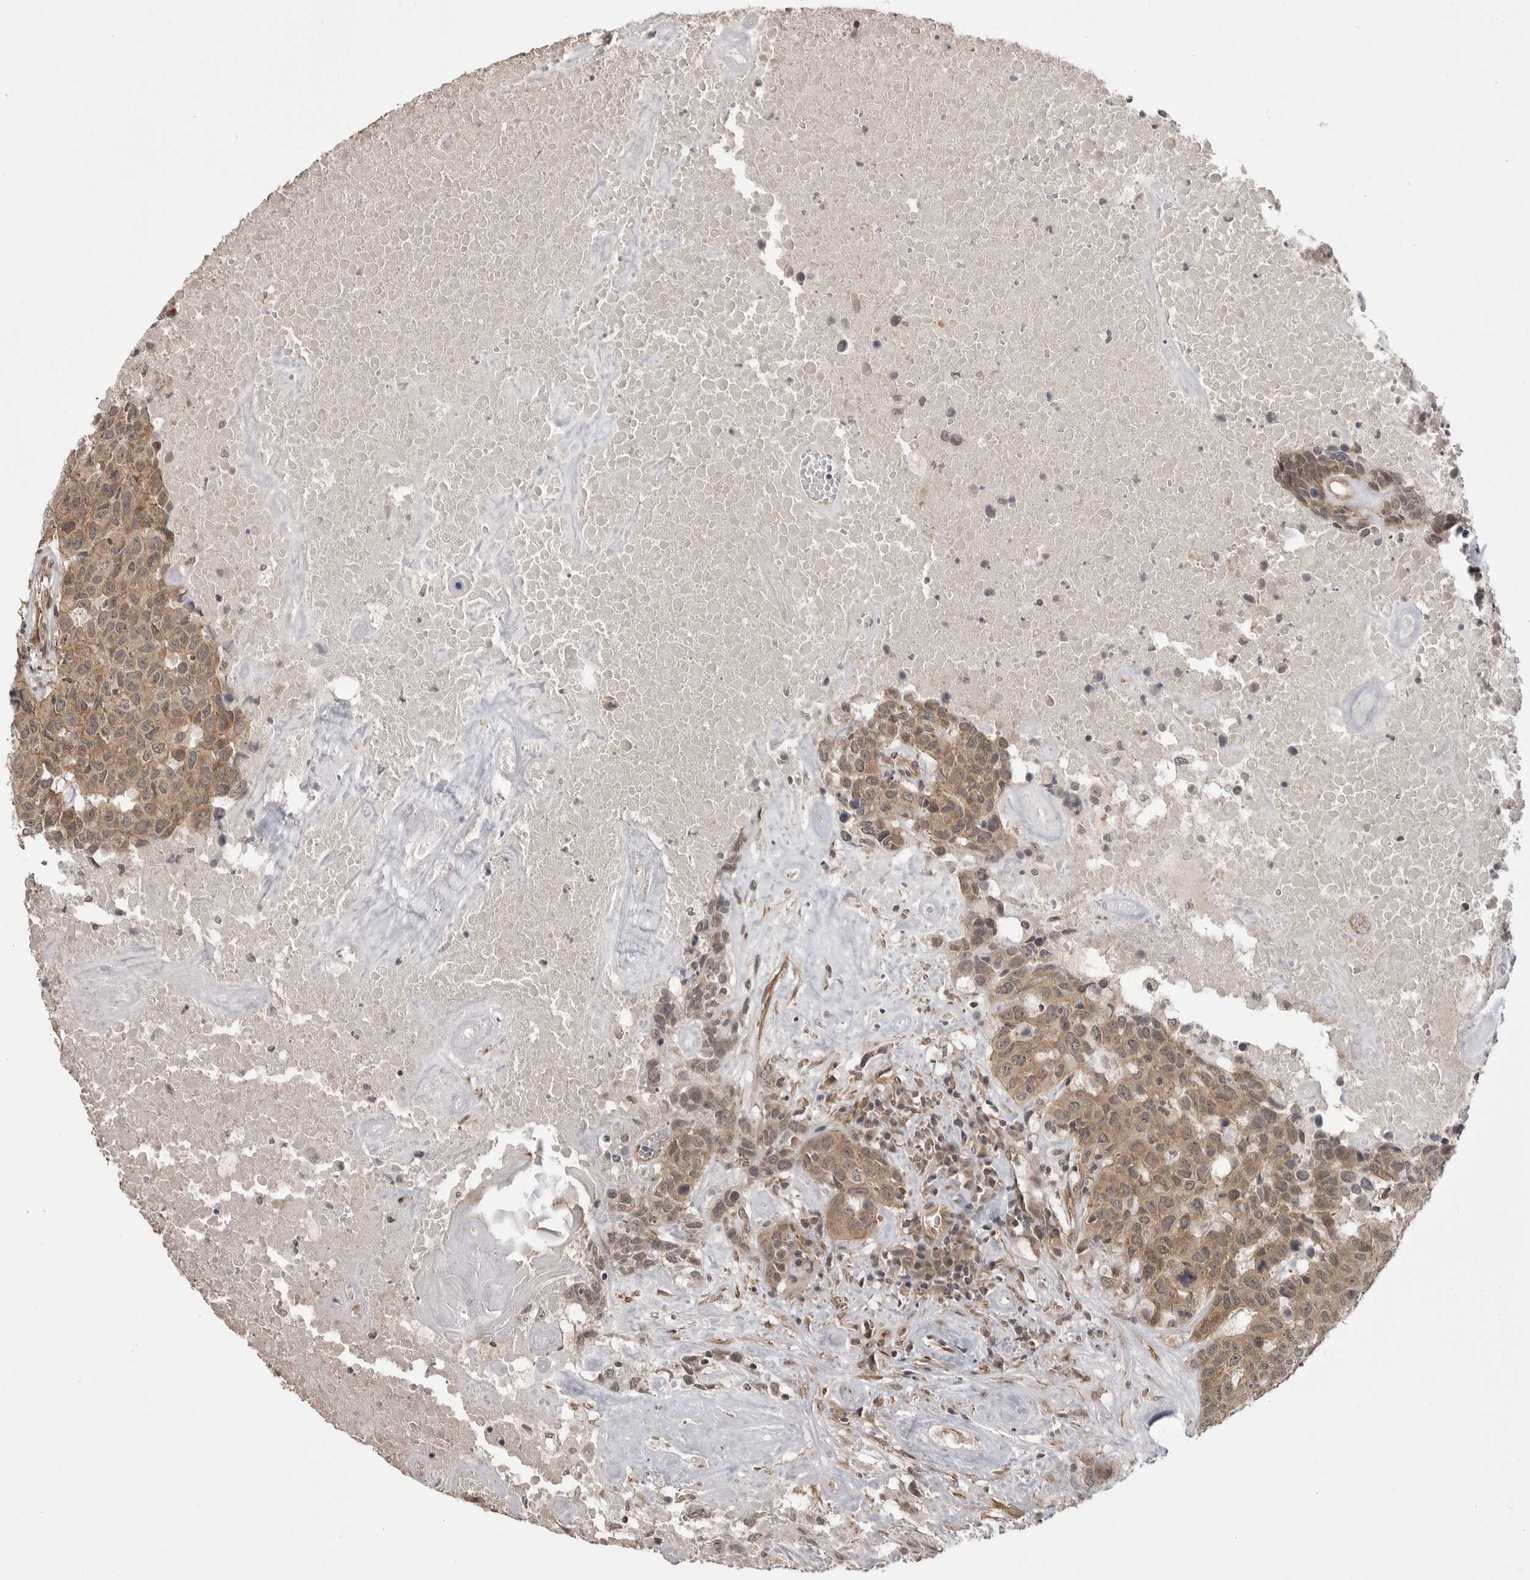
{"staining": {"intensity": "moderate", "quantity": ">75%", "location": "cytoplasmic/membranous,nuclear"}, "tissue": "head and neck cancer", "cell_type": "Tumor cells", "image_type": "cancer", "snomed": [{"axis": "morphology", "description": "Squamous cell carcinoma, NOS"}, {"axis": "topography", "description": "Head-Neck"}], "caption": "The image displays a brown stain indicating the presence of a protein in the cytoplasmic/membranous and nuclear of tumor cells in squamous cell carcinoma (head and neck). (DAB IHC, brown staining for protein, blue staining for nuclei).", "gene": "SORBS1", "patient": {"sex": "male", "age": 66}}